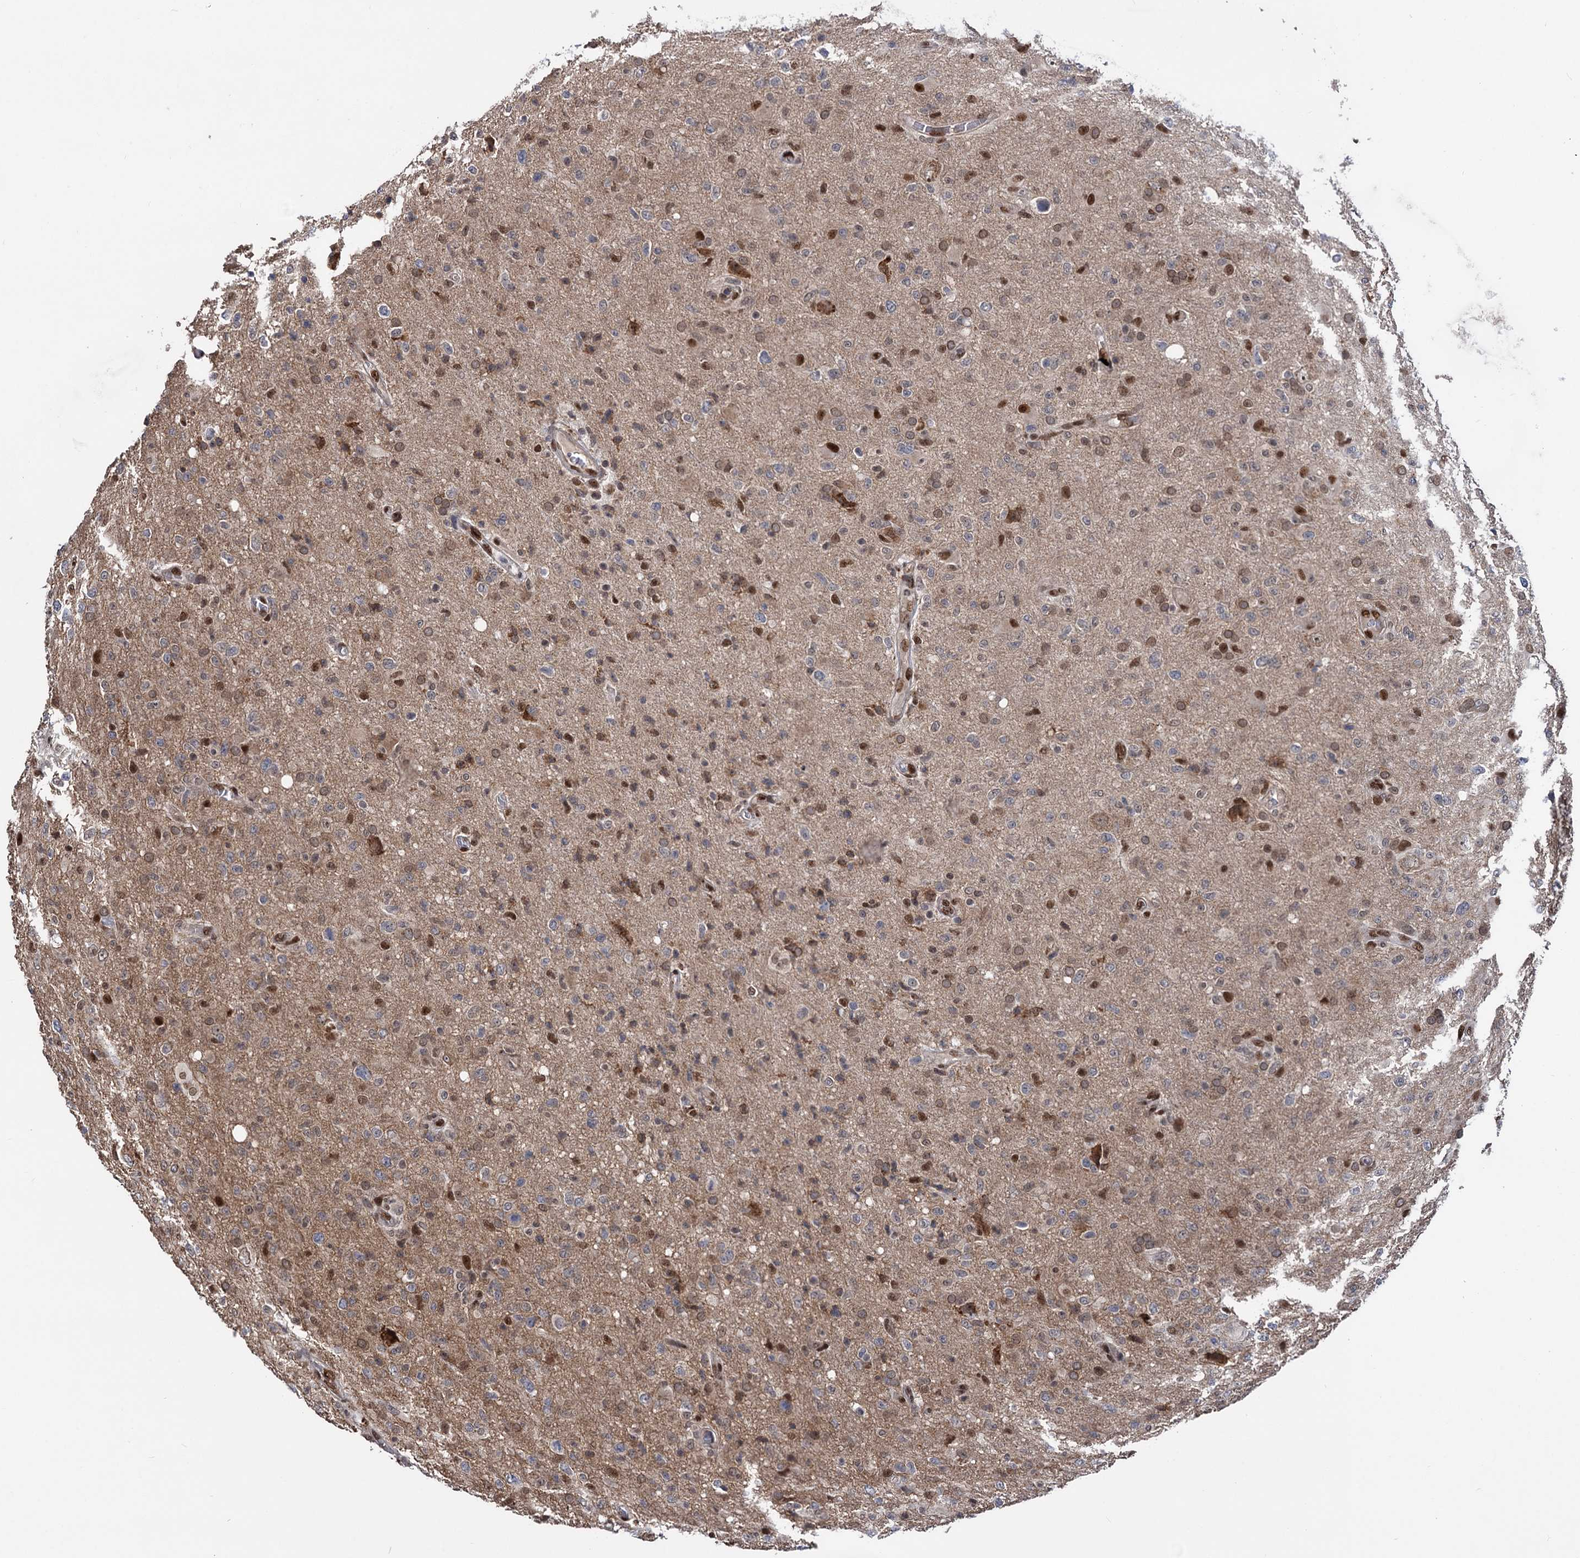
{"staining": {"intensity": "moderate", "quantity": "25%-75%", "location": "nuclear"}, "tissue": "glioma", "cell_type": "Tumor cells", "image_type": "cancer", "snomed": [{"axis": "morphology", "description": "Glioma, malignant, High grade"}, {"axis": "topography", "description": "Brain"}], "caption": "A medium amount of moderate nuclear positivity is seen in approximately 25%-75% of tumor cells in high-grade glioma (malignant) tissue. (DAB (3,3'-diaminobenzidine) IHC, brown staining for protein, blue staining for nuclei).", "gene": "MESD", "patient": {"sex": "female", "age": 57}}